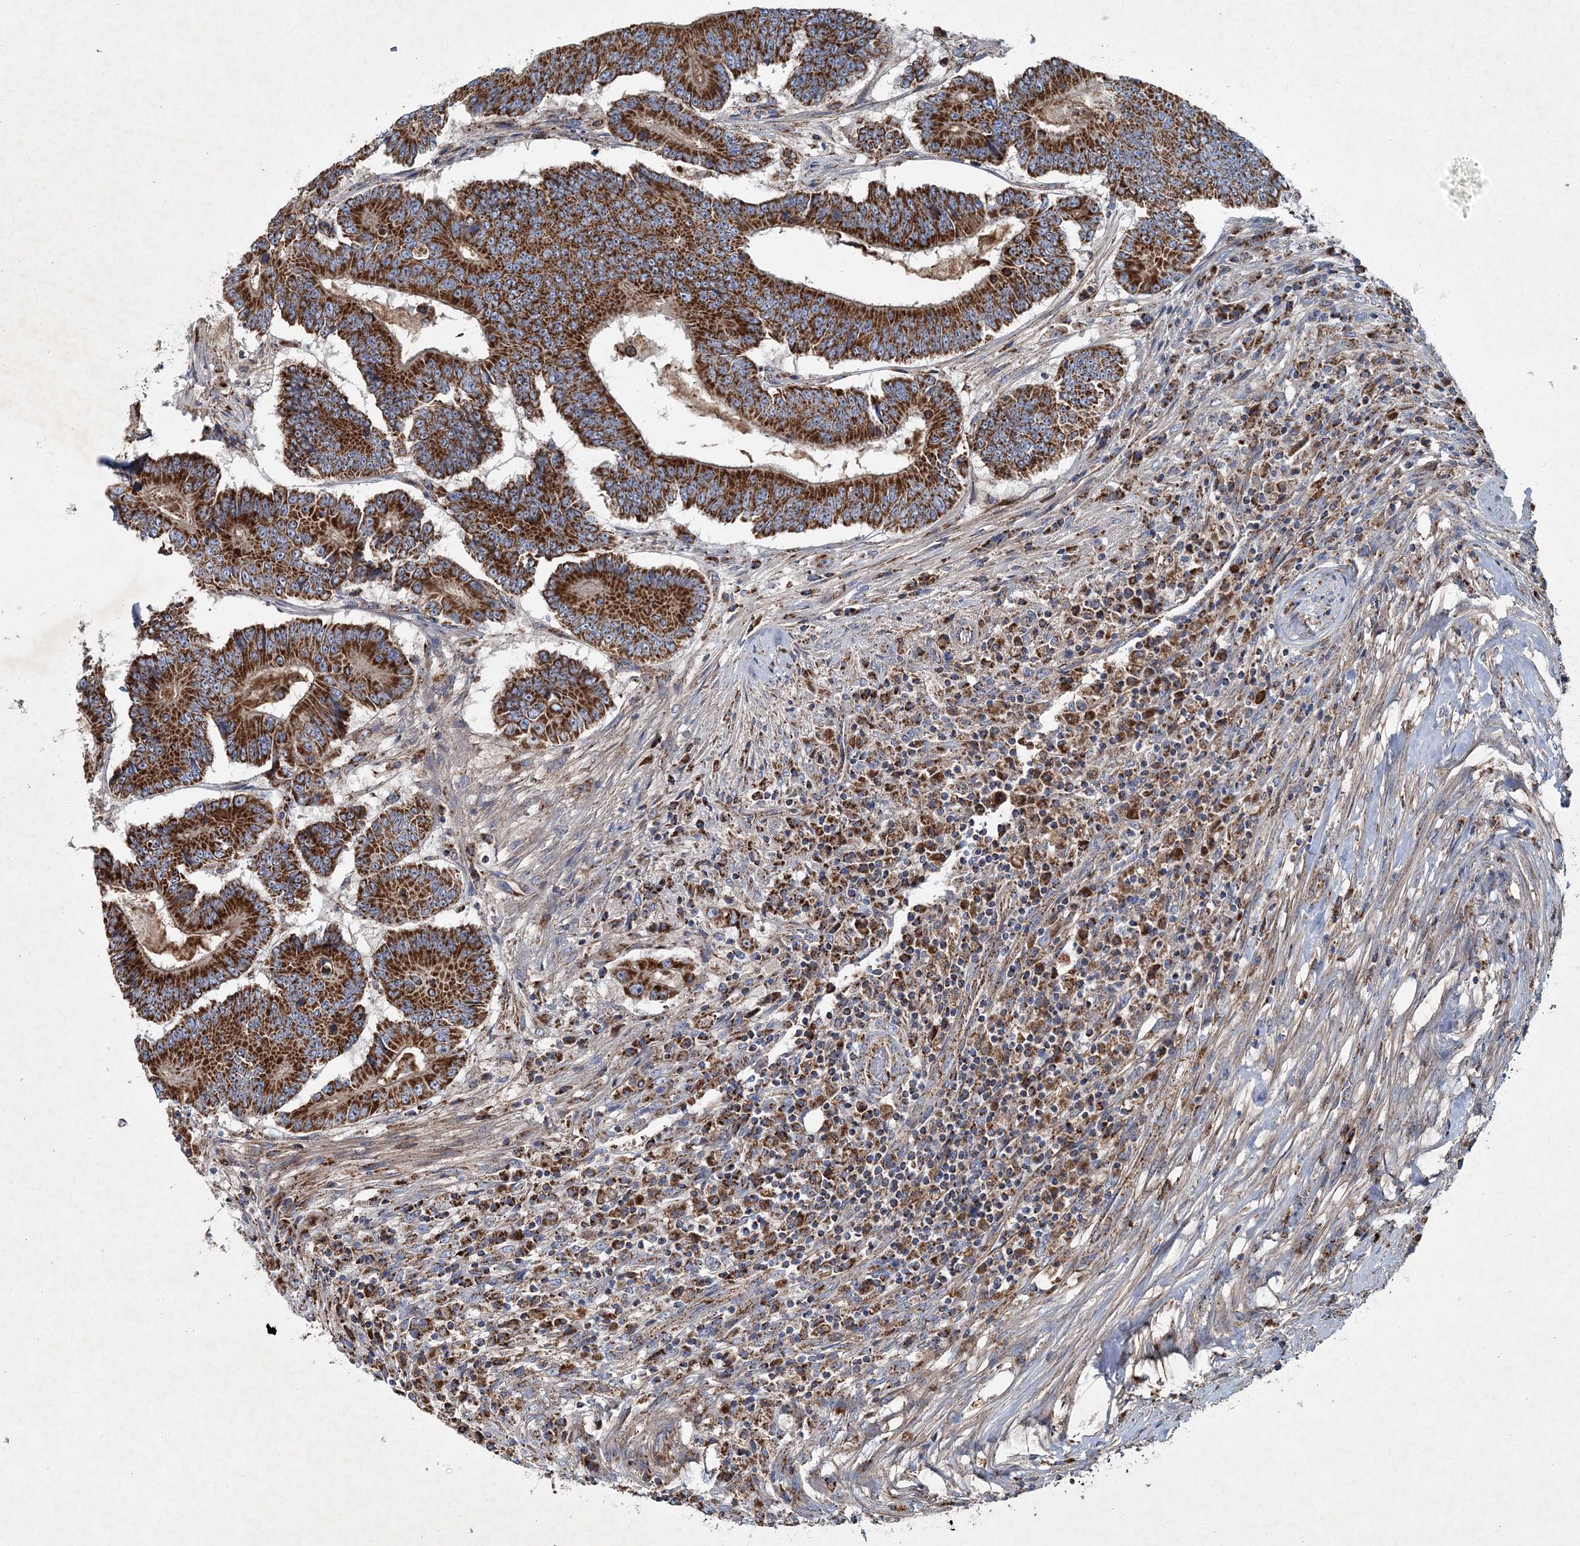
{"staining": {"intensity": "strong", "quantity": ">75%", "location": "cytoplasmic/membranous"}, "tissue": "colorectal cancer", "cell_type": "Tumor cells", "image_type": "cancer", "snomed": [{"axis": "morphology", "description": "Adenocarcinoma, NOS"}, {"axis": "topography", "description": "Colon"}], "caption": "Immunohistochemistry staining of colorectal cancer (adenocarcinoma), which shows high levels of strong cytoplasmic/membranous positivity in approximately >75% of tumor cells indicating strong cytoplasmic/membranous protein expression. The staining was performed using DAB (3,3'-diaminobenzidine) (brown) for protein detection and nuclei were counterstained in hematoxylin (blue).", "gene": "SPAG16", "patient": {"sex": "male", "age": 83}}